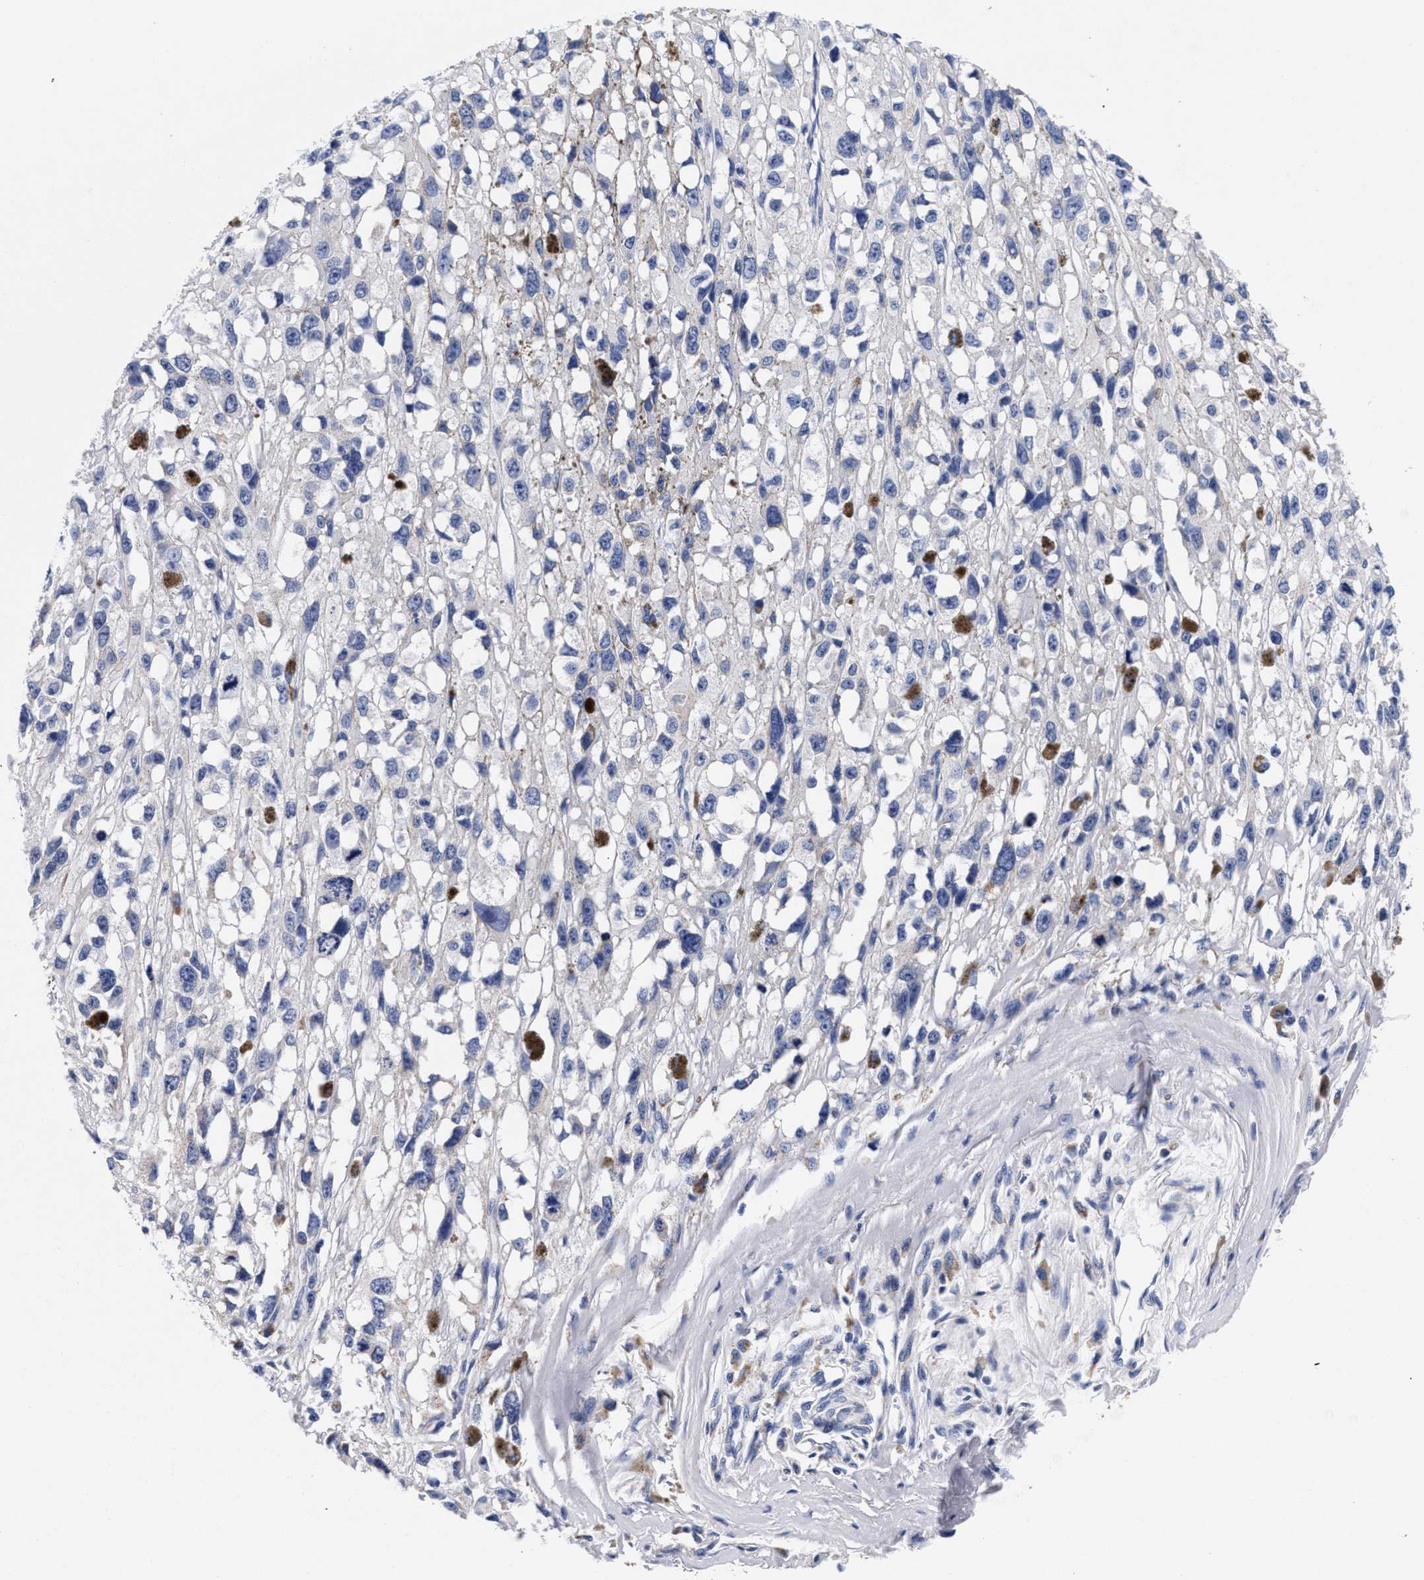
{"staining": {"intensity": "negative", "quantity": "none", "location": "none"}, "tissue": "melanoma", "cell_type": "Tumor cells", "image_type": "cancer", "snomed": [{"axis": "morphology", "description": "Malignant melanoma, Metastatic site"}, {"axis": "topography", "description": "Lymph node"}], "caption": "IHC of human melanoma reveals no staining in tumor cells.", "gene": "RAB3B", "patient": {"sex": "male", "age": 59}}